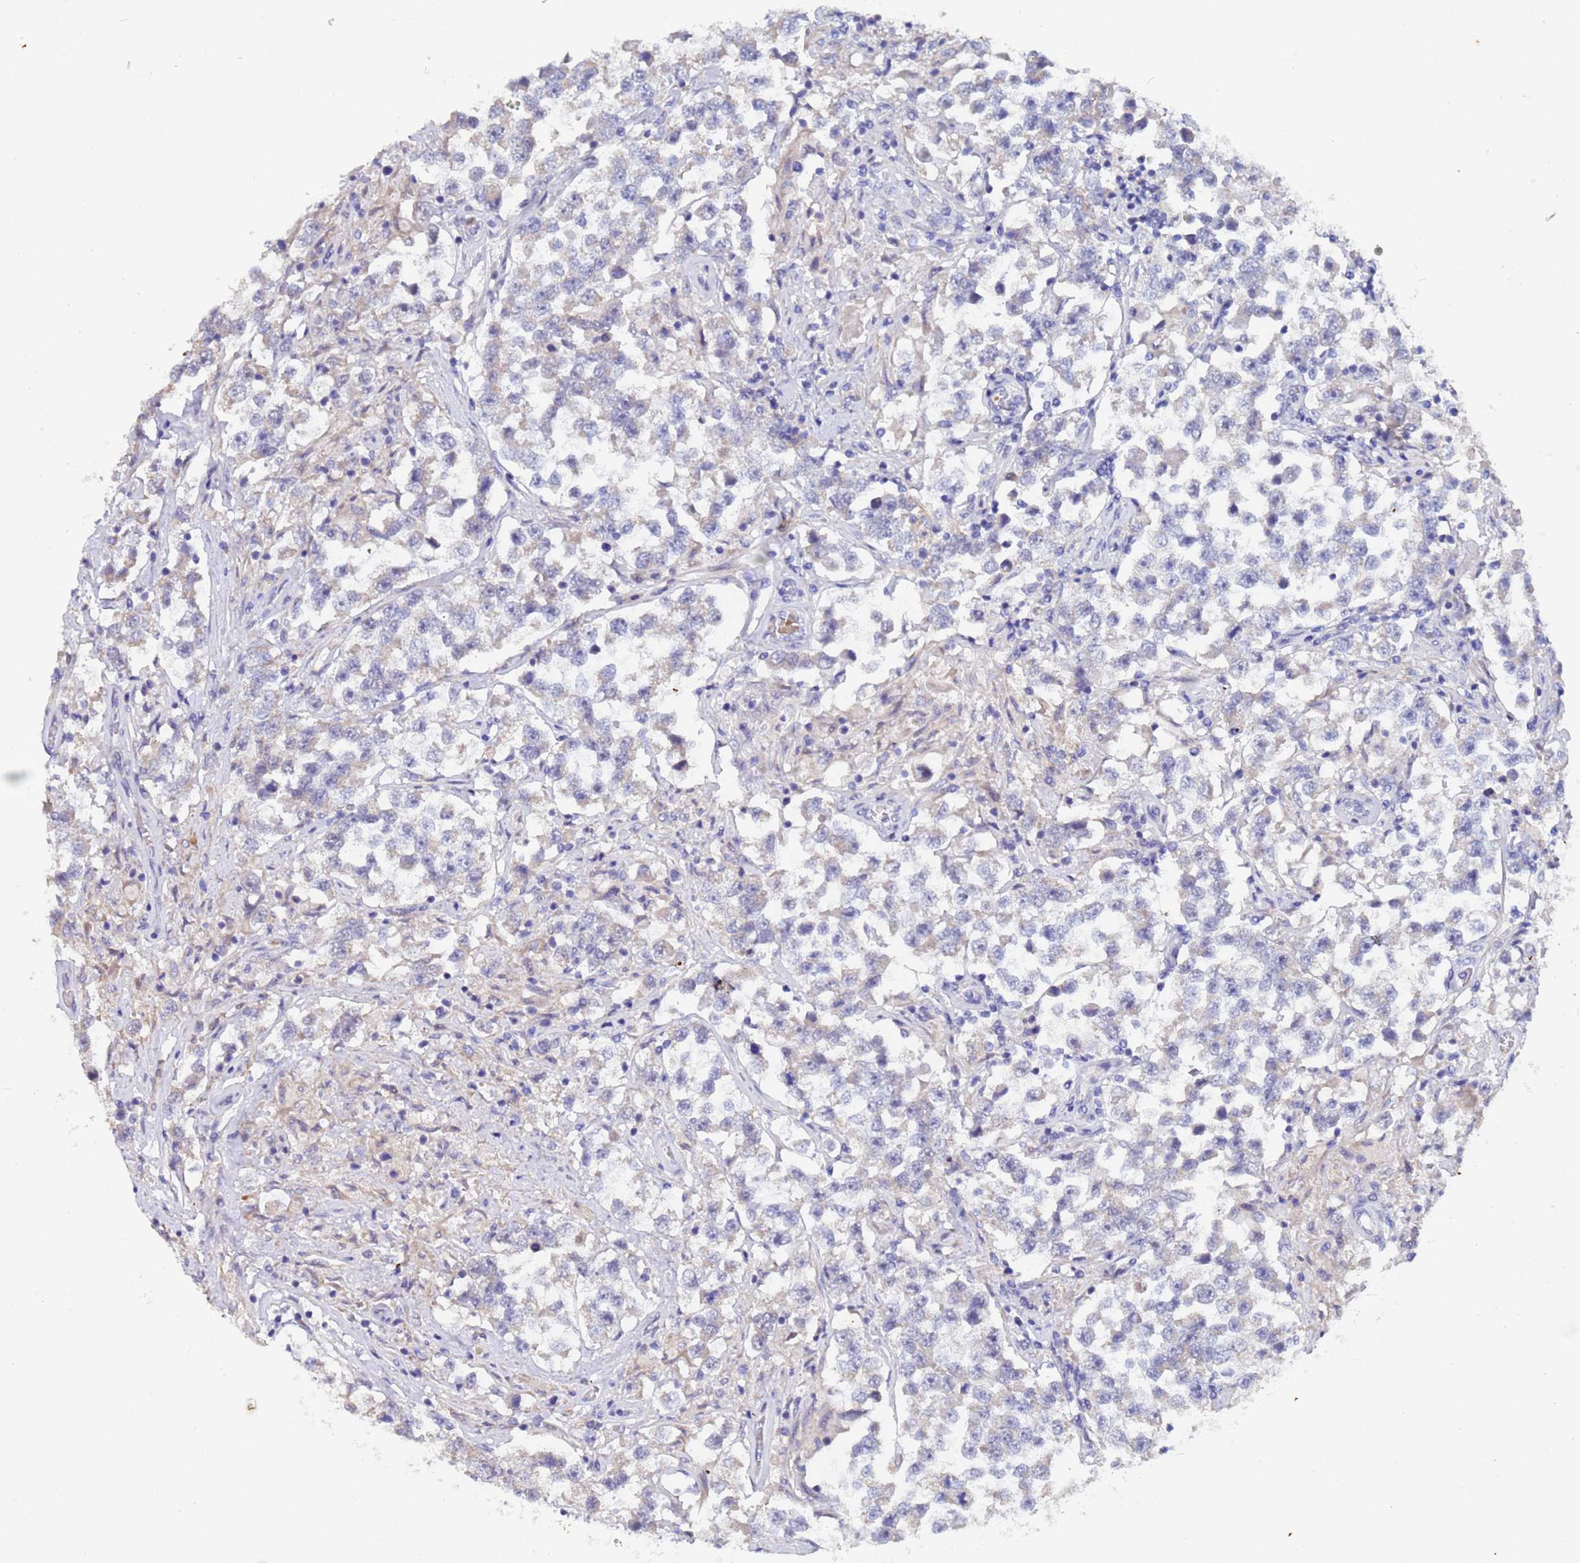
{"staining": {"intensity": "negative", "quantity": "none", "location": "none"}, "tissue": "testis cancer", "cell_type": "Tumor cells", "image_type": "cancer", "snomed": [{"axis": "morphology", "description": "Seminoma, NOS"}, {"axis": "topography", "description": "Testis"}], "caption": "A high-resolution micrograph shows immunohistochemistry staining of testis cancer (seminoma), which demonstrates no significant positivity in tumor cells.", "gene": "IHO1", "patient": {"sex": "male", "age": 46}}